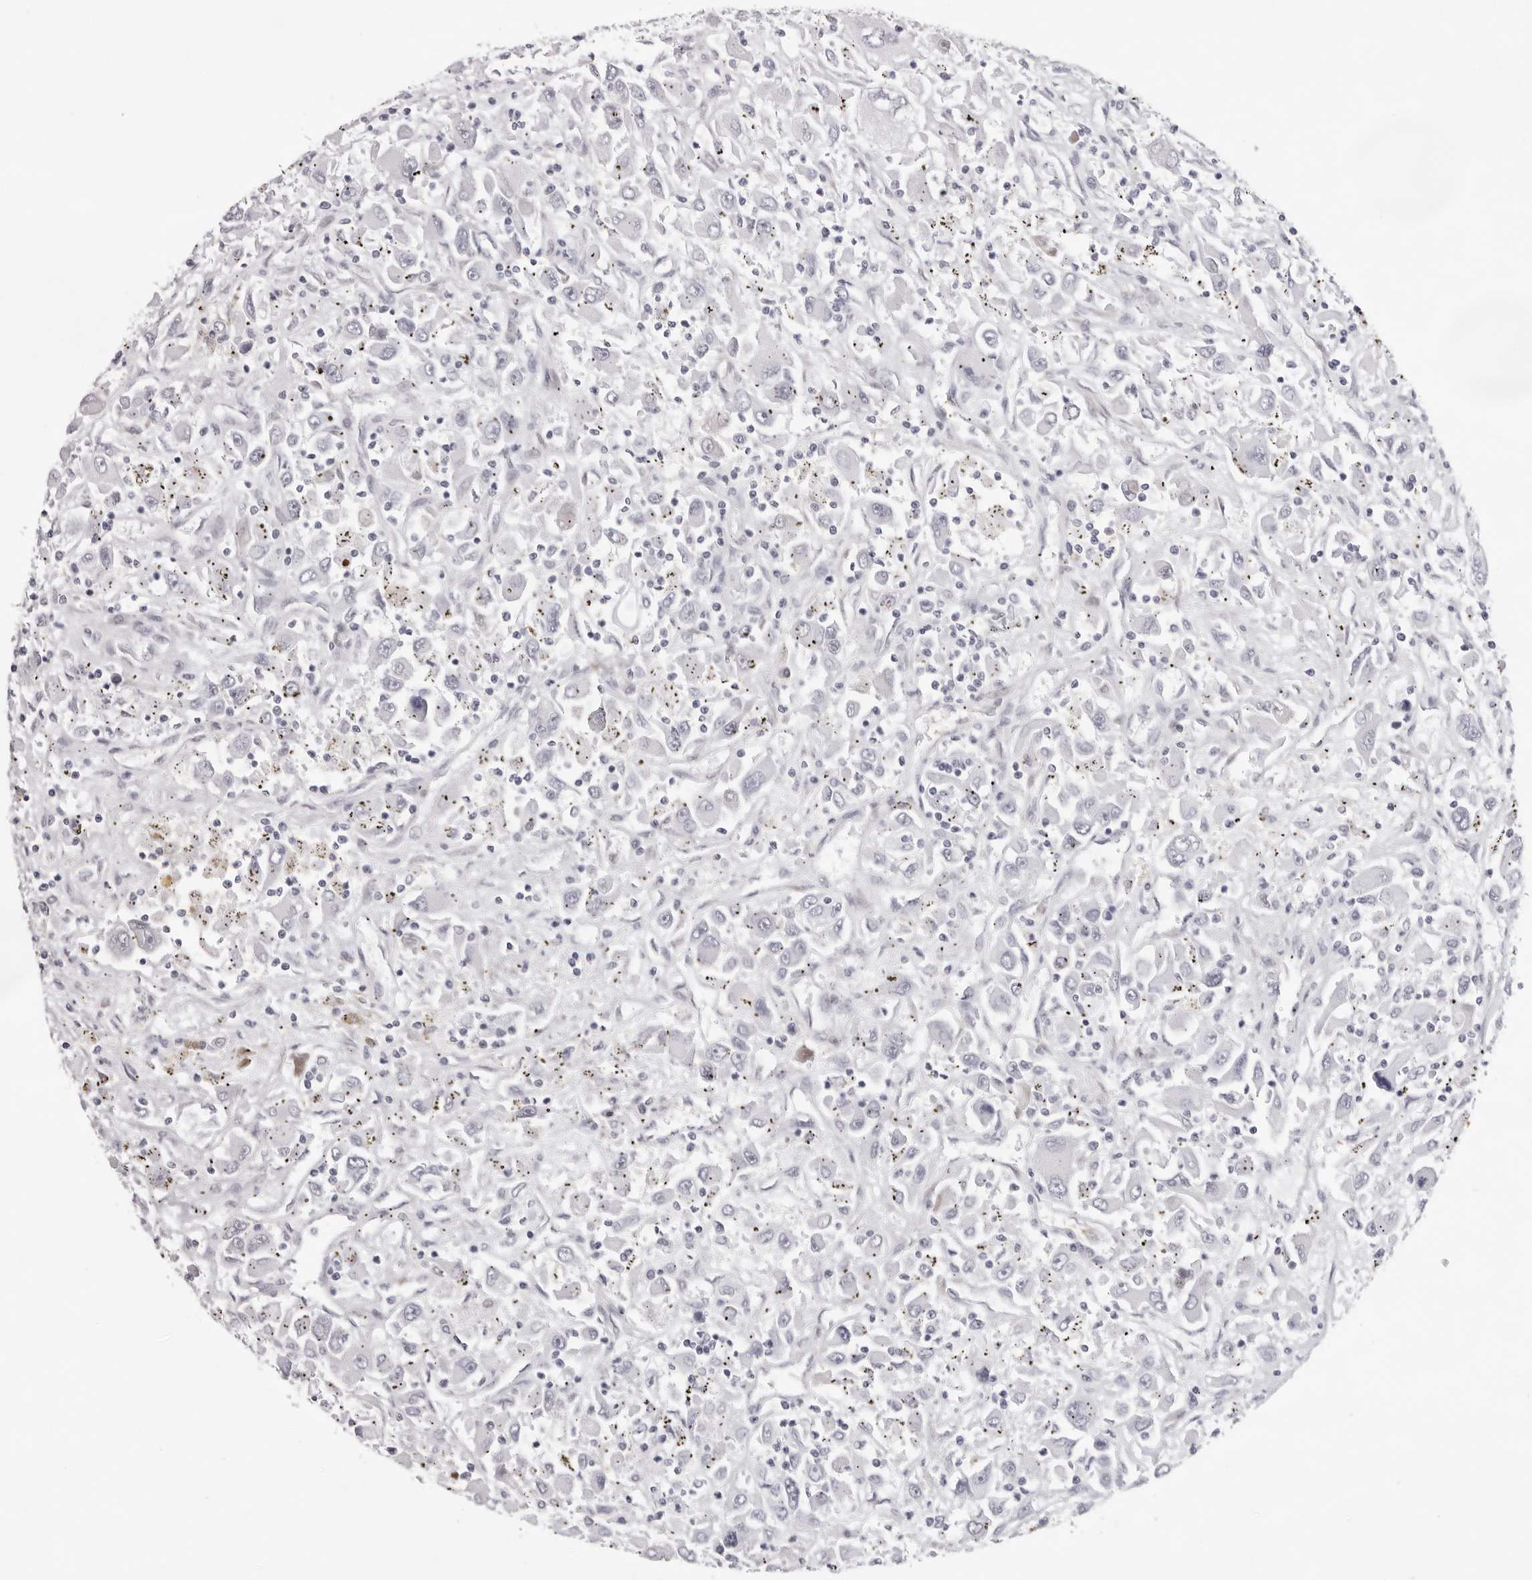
{"staining": {"intensity": "negative", "quantity": "none", "location": "none"}, "tissue": "renal cancer", "cell_type": "Tumor cells", "image_type": "cancer", "snomed": [{"axis": "morphology", "description": "Adenocarcinoma, NOS"}, {"axis": "topography", "description": "Kidney"}], "caption": "IHC of human renal cancer (adenocarcinoma) demonstrates no staining in tumor cells. (DAB (3,3'-diaminobenzidine) immunohistochemistry (IHC) visualized using brightfield microscopy, high magnification).", "gene": "SPTA1", "patient": {"sex": "female", "age": 52}}